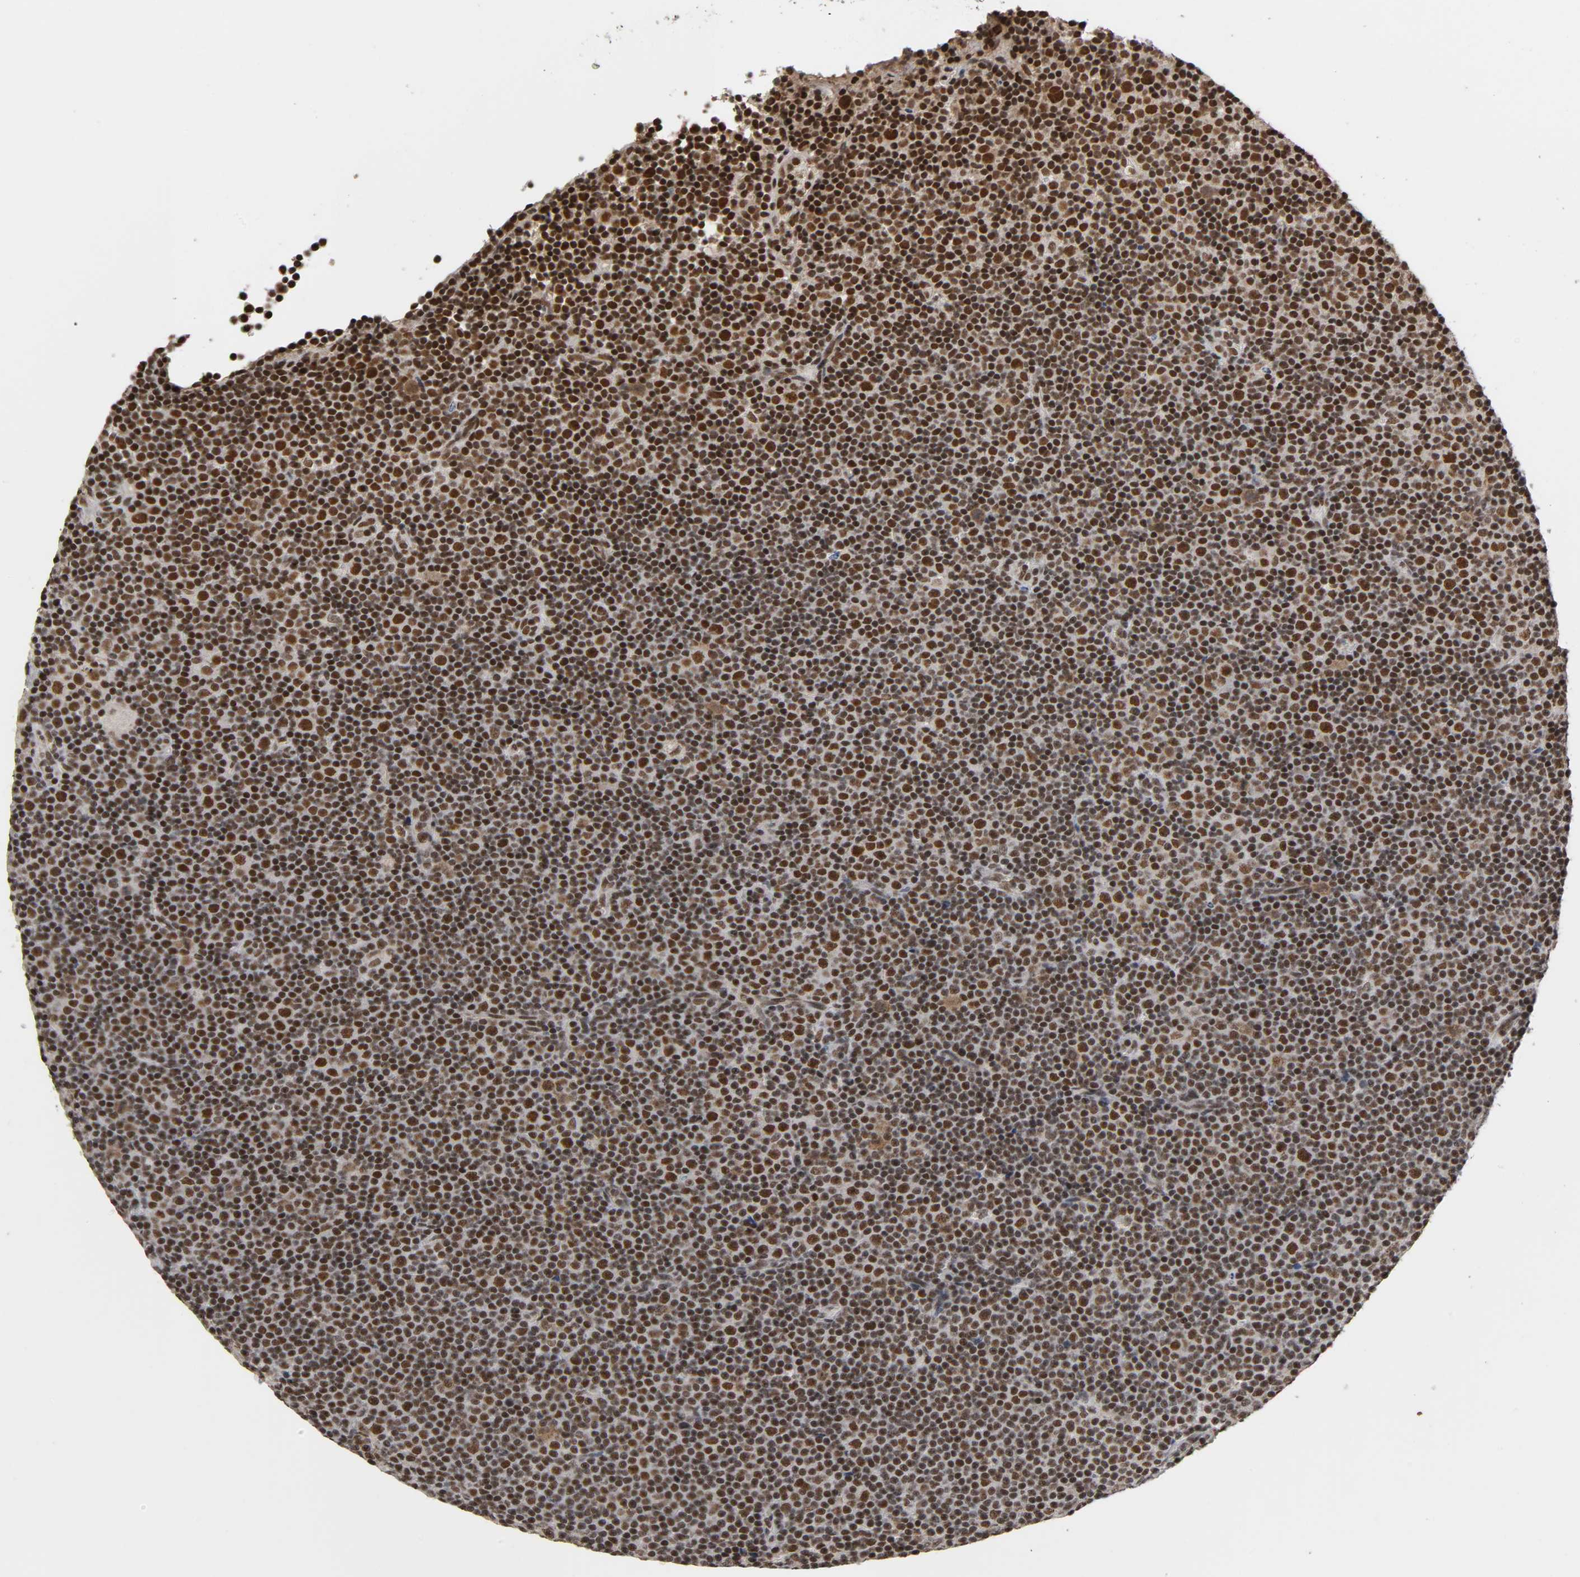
{"staining": {"intensity": "strong", "quantity": ">75%", "location": "cytoplasmic/membranous,nuclear"}, "tissue": "lymphoma", "cell_type": "Tumor cells", "image_type": "cancer", "snomed": [{"axis": "morphology", "description": "Malignant lymphoma, non-Hodgkin's type, Low grade"}, {"axis": "topography", "description": "Lymph node"}], "caption": "Immunohistochemistry staining of malignant lymphoma, non-Hodgkin's type (low-grade), which demonstrates high levels of strong cytoplasmic/membranous and nuclear positivity in about >75% of tumor cells indicating strong cytoplasmic/membranous and nuclear protein expression. The staining was performed using DAB (brown) for protein detection and nuclei were counterstained in hematoxylin (blue).", "gene": "ZNF384", "patient": {"sex": "female", "age": 67}}